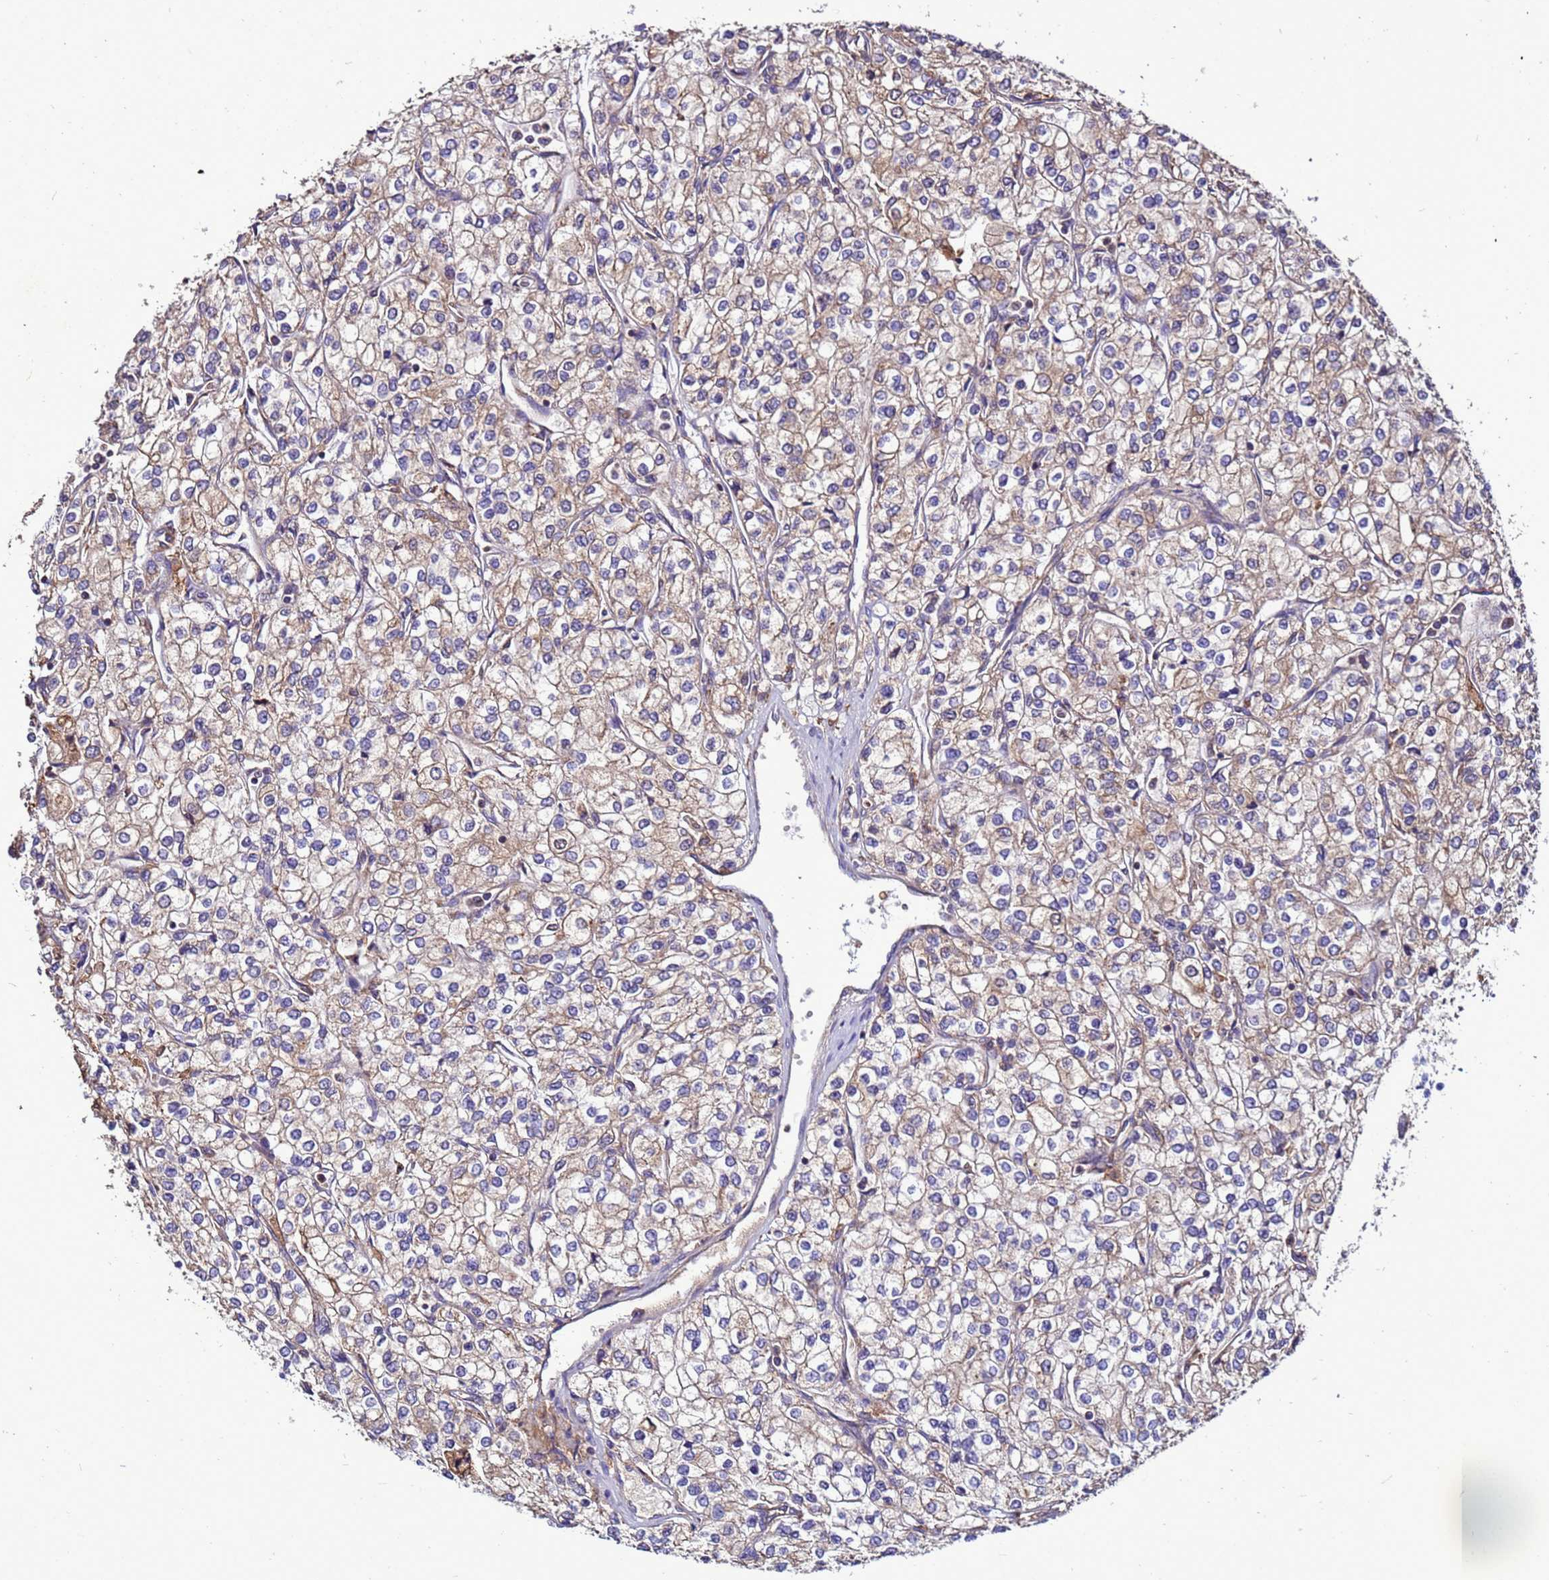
{"staining": {"intensity": "weak", "quantity": "25%-75%", "location": "cytoplasmic/membranous"}, "tissue": "renal cancer", "cell_type": "Tumor cells", "image_type": "cancer", "snomed": [{"axis": "morphology", "description": "Adenocarcinoma, NOS"}, {"axis": "topography", "description": "Kidney"}], "caption": "IHC histopathology image of human renal cancer (adenocarcinoma) stained for a protein (brown), which reveals low levels of weak cytoplasmic/membranous staining in approximately 25%-75% of tumor cells.", "gene": "ANTKMT", "patient": {"sex": "male", "age": 80}}